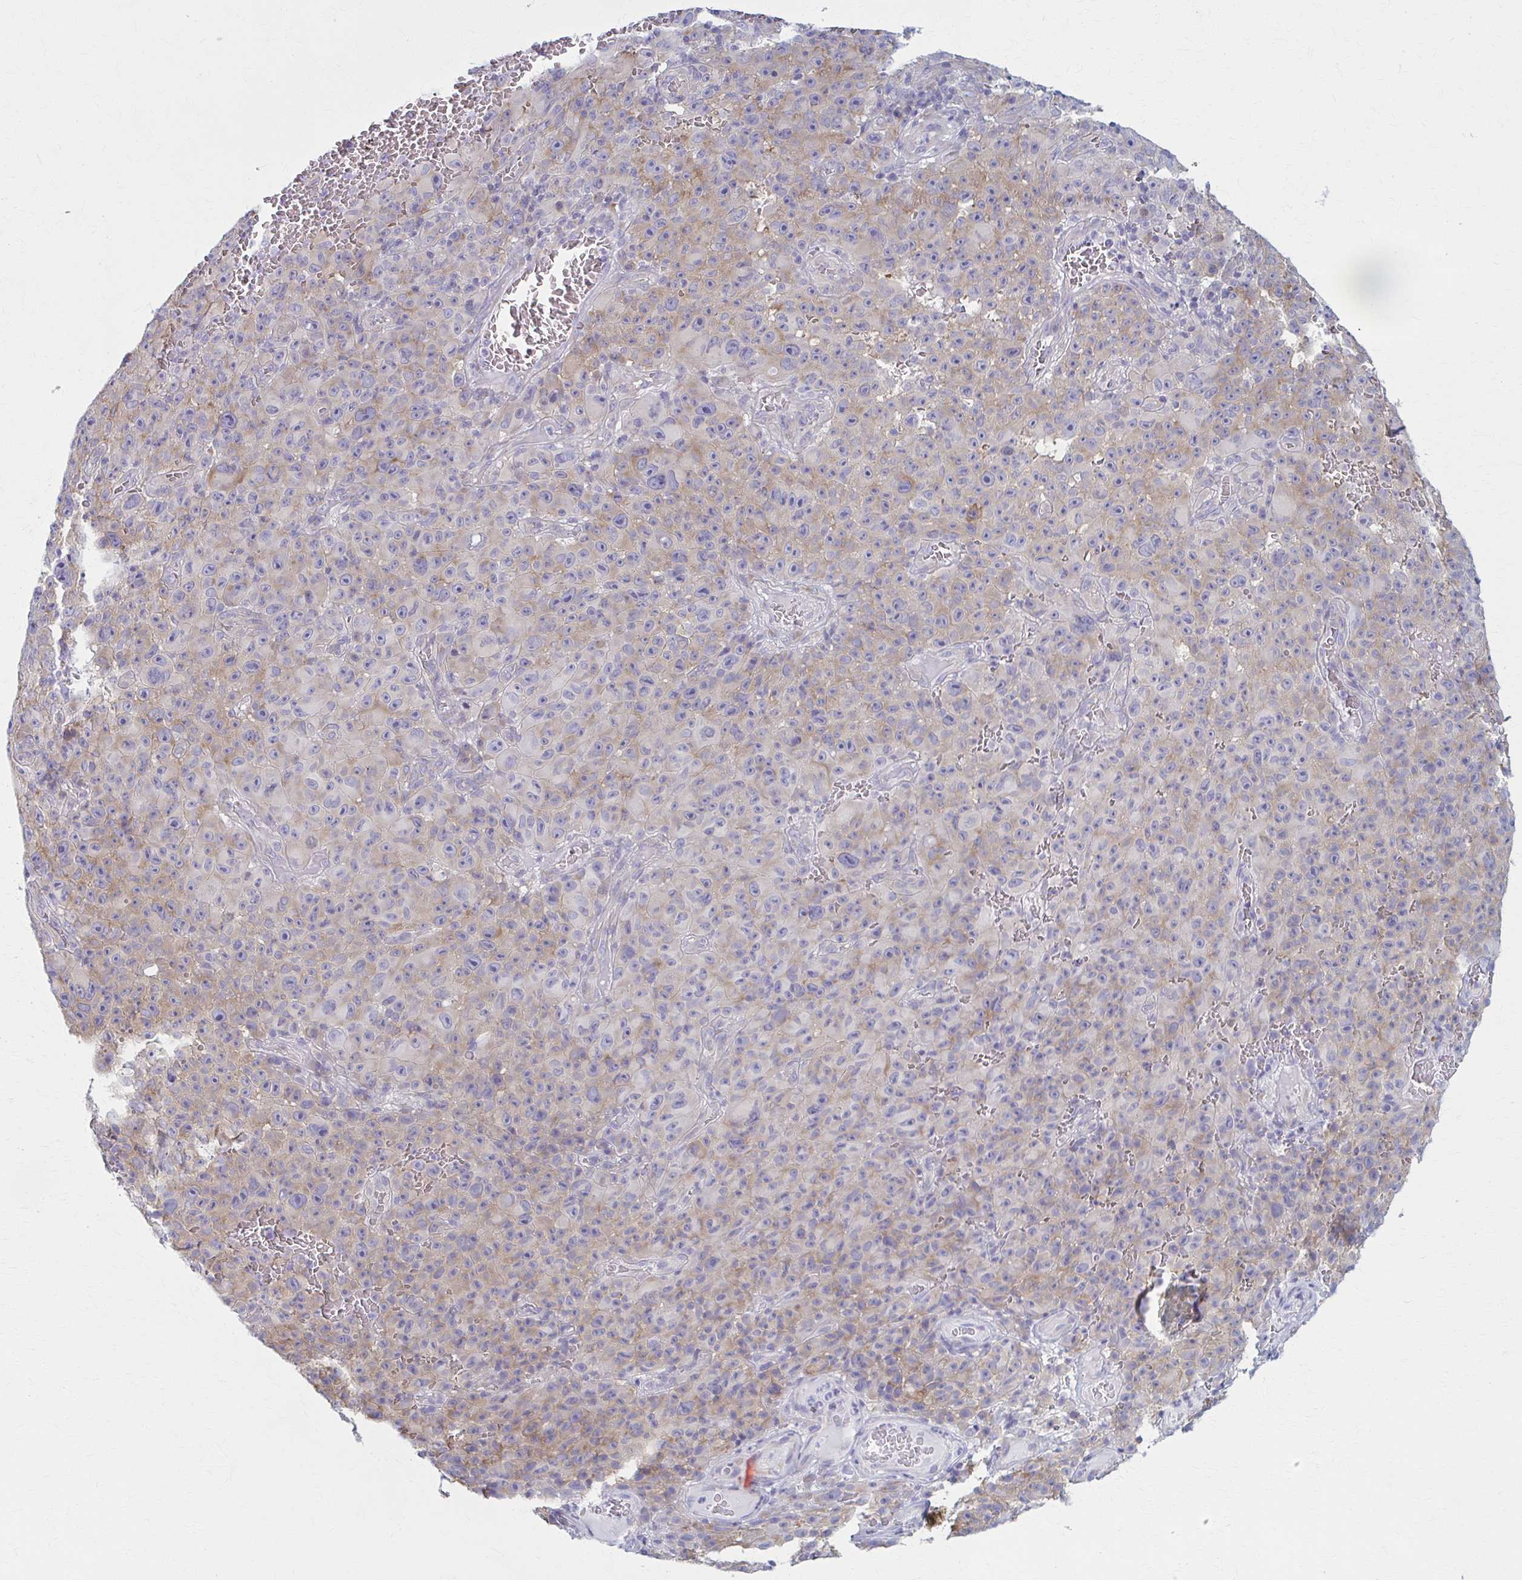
{"staining": {"intensity": "weak", "quantity": "25%-75%", "location": "cytoplasmic/membranous"}, "tissue": "melanoma", "cell_type": "Tumor cells", "image_type": "cancer", "snomed": [{"axis": "morphology", "description": "Malignant melanoma, NOS"}, {"axis": "topography", "description": "Skin"}], "caption": "IHC (DAB) staining of human malignant melanoma demonstrates weak cytoplasmic/membranous protein expression in about 25%-75% of tumor cells.", "gene": "PRKRA", "patient": {"sex": "female", "age": 82}}